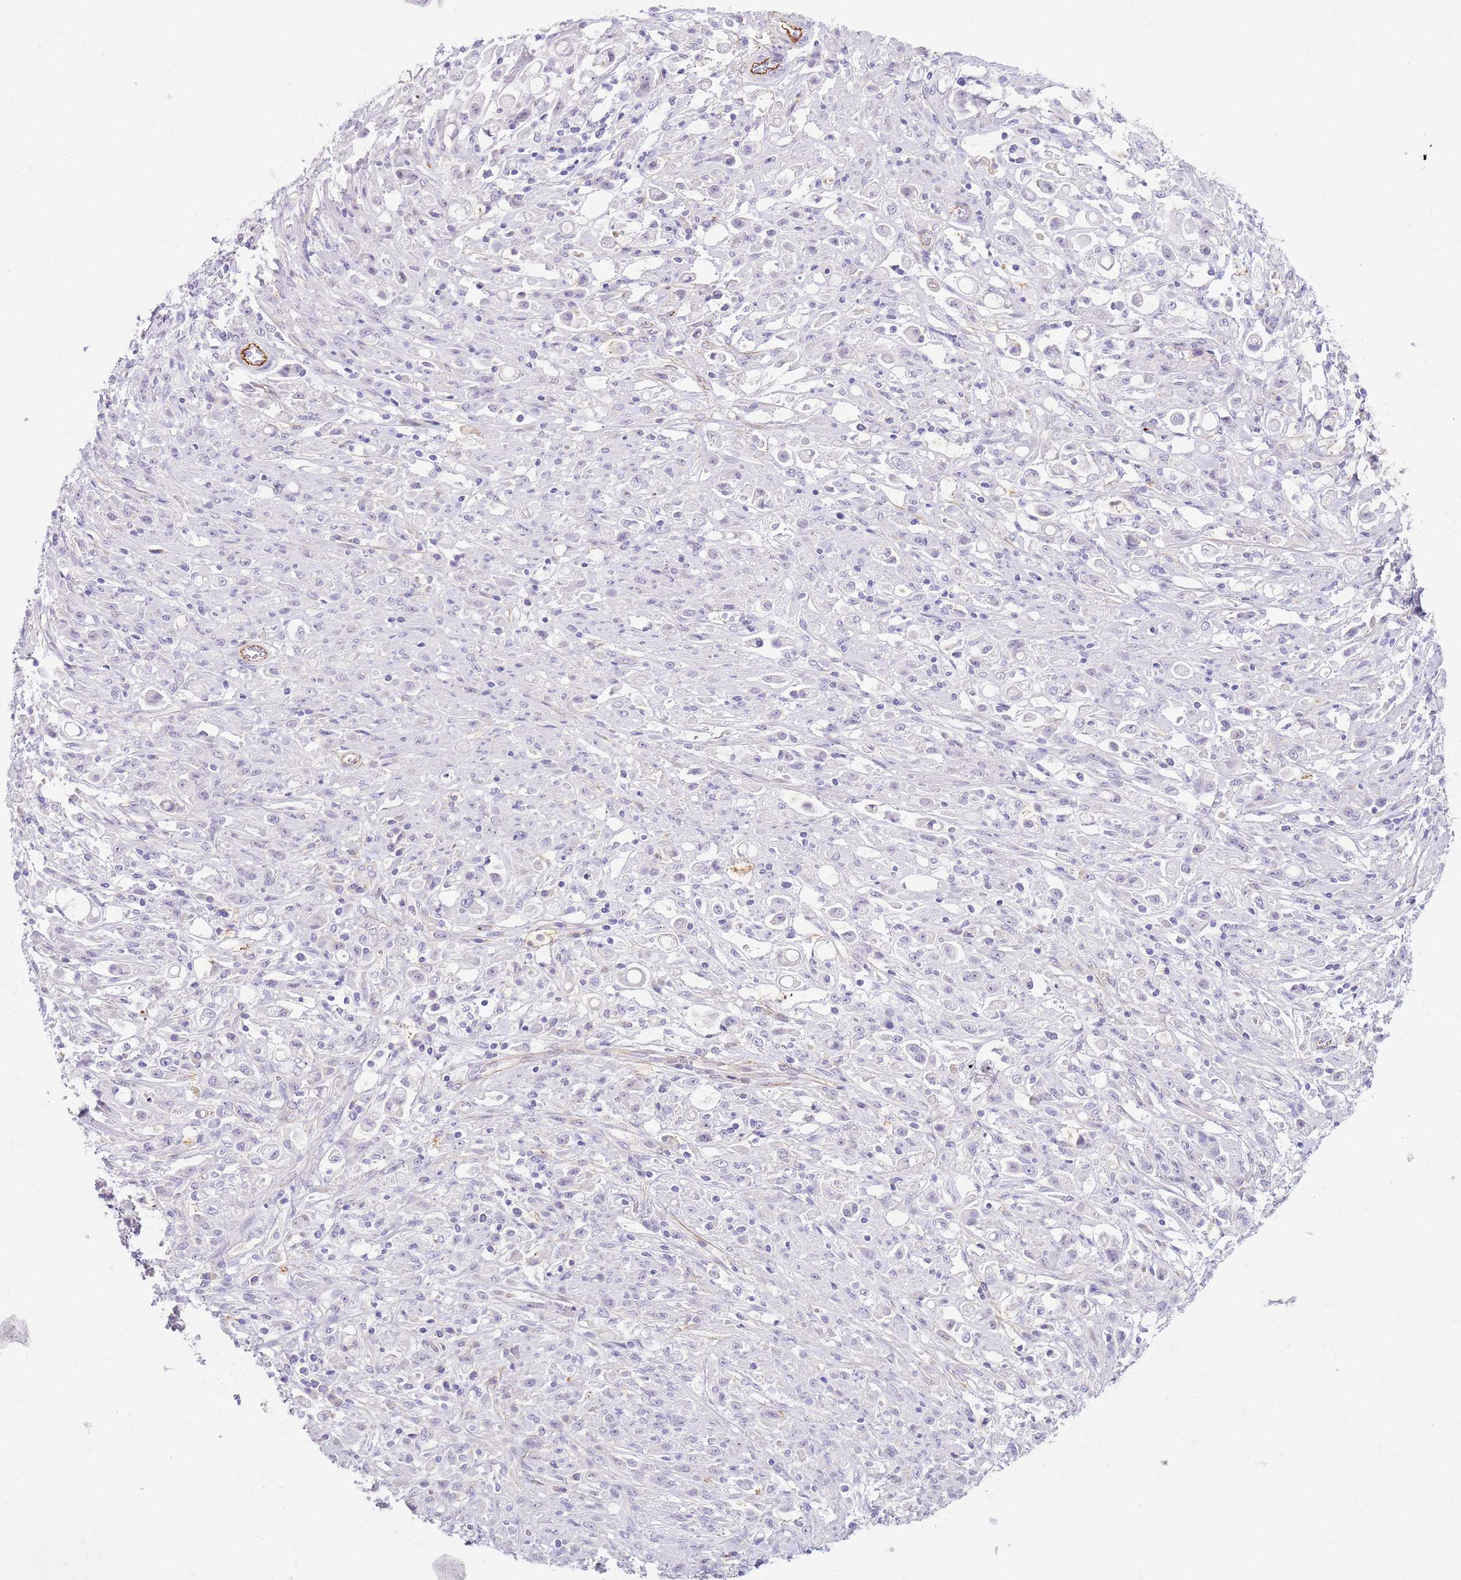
{"staining": {"intensity": "negative", "quantity": "none", "location": "none"}, "tissue": "stomach cancer", "cell_type": "Tumor cells", "image_type": "cancer", "snomed": [{"axis": "morphology", "description": "Adenocarcinoma, NOS"}, {"axis": "topography", "description": "Stomach"}], "caption": "Immunohistochemistry (IHC) photomicrograph of neoplastic tissue: human stomach cancer stained with DAB displays no significant protein expression in tumor cells.", "gene": "LEPROTL1", "patient": {"sex": "female", "age": 60}}